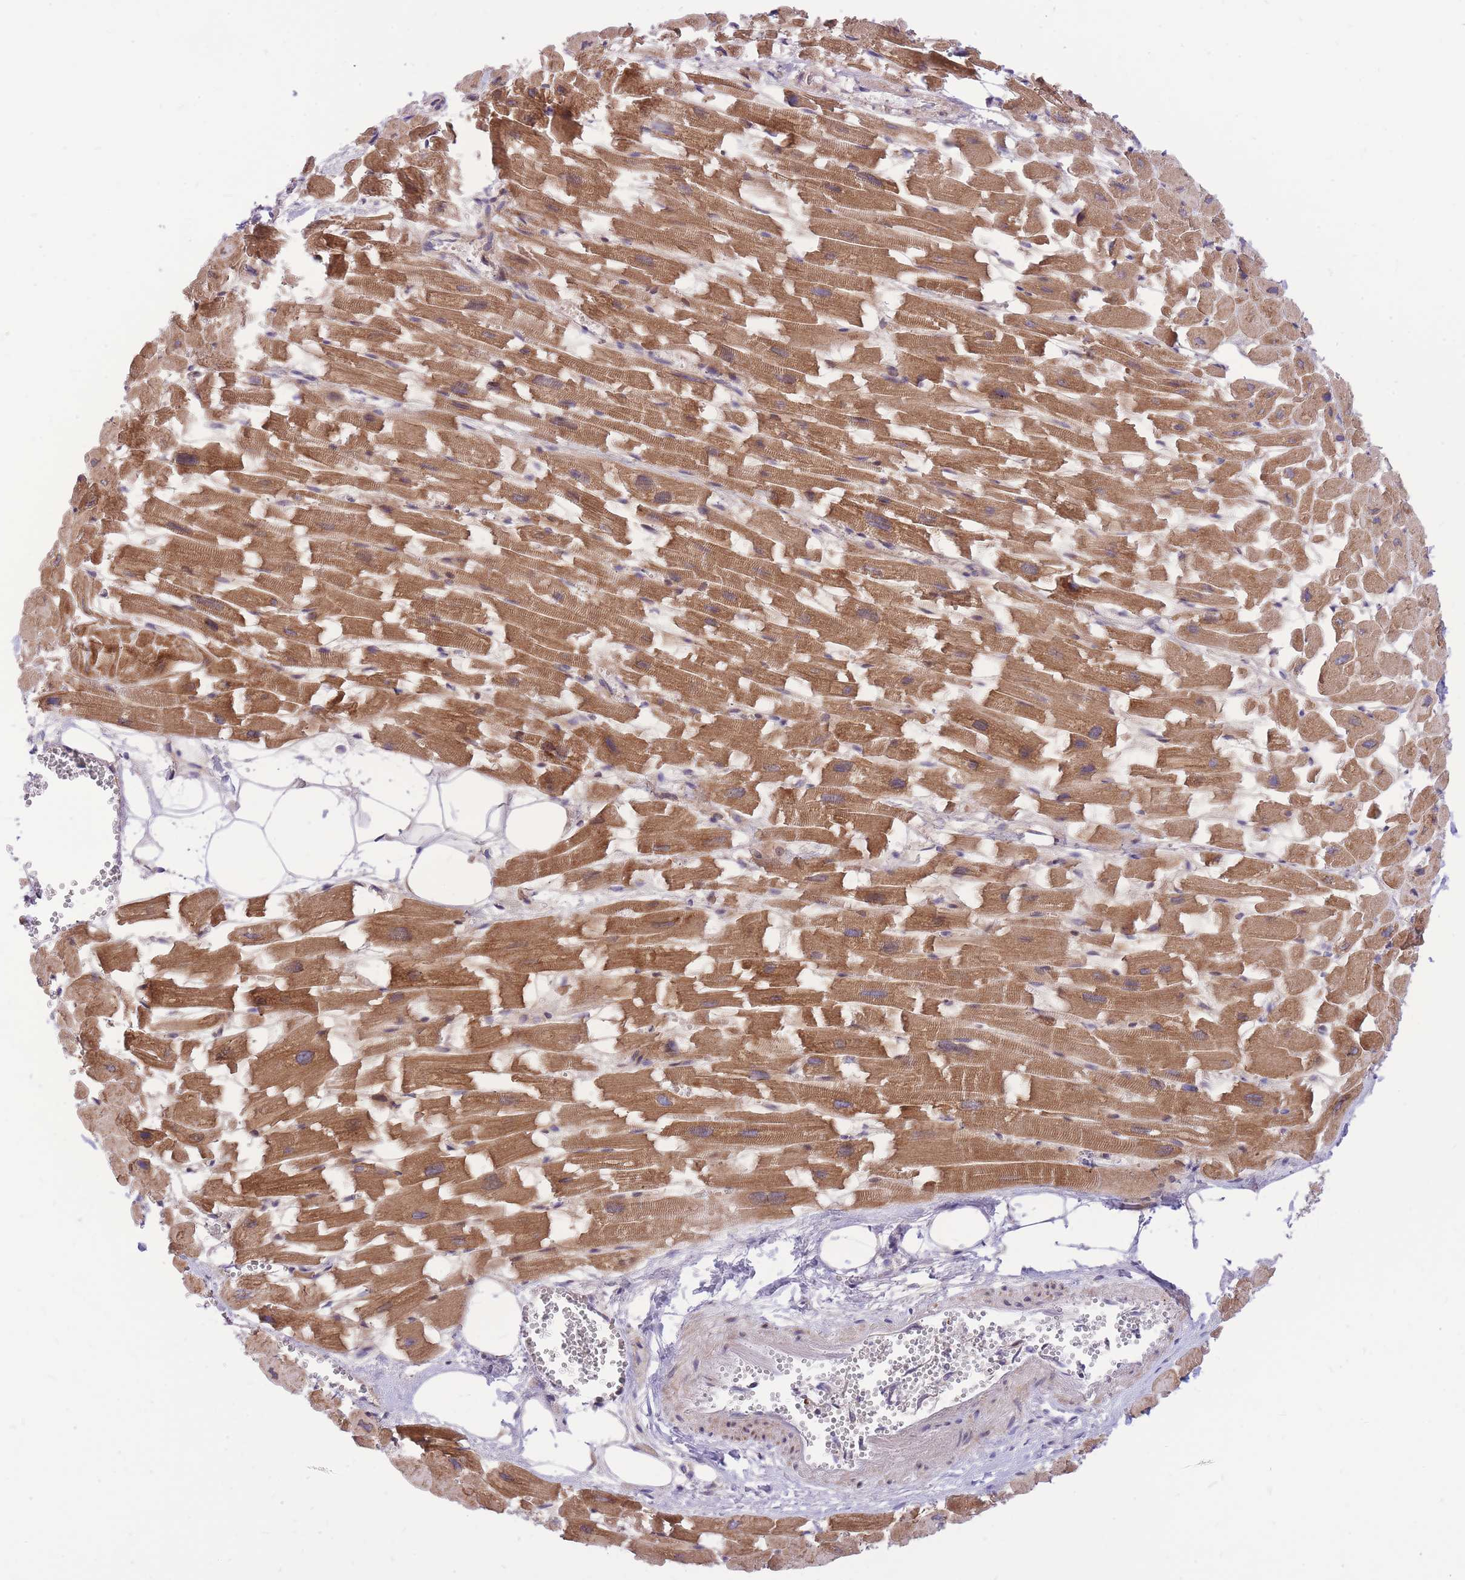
{"staining": {"intensity": "moderate", "quantity": ">75%", "location": "cytoplasmic/membranous"}, "tissue": "heart muscle", "cell_type": "Cardiomyocytes", "image_type": "normal", "snomed": [{"axis": "morphology", "description": "Normal tissue, NOS"}, {"axis": "topography", "description": "Heart"}], "caption": "Heart muscle stained for a protein (brown) shows moderate cytoplasmic/membranous positive expression in about >75% of cardiomyocytes.", "gene": "MINDY2", "patient": {"sex": "female", "age": 64}}